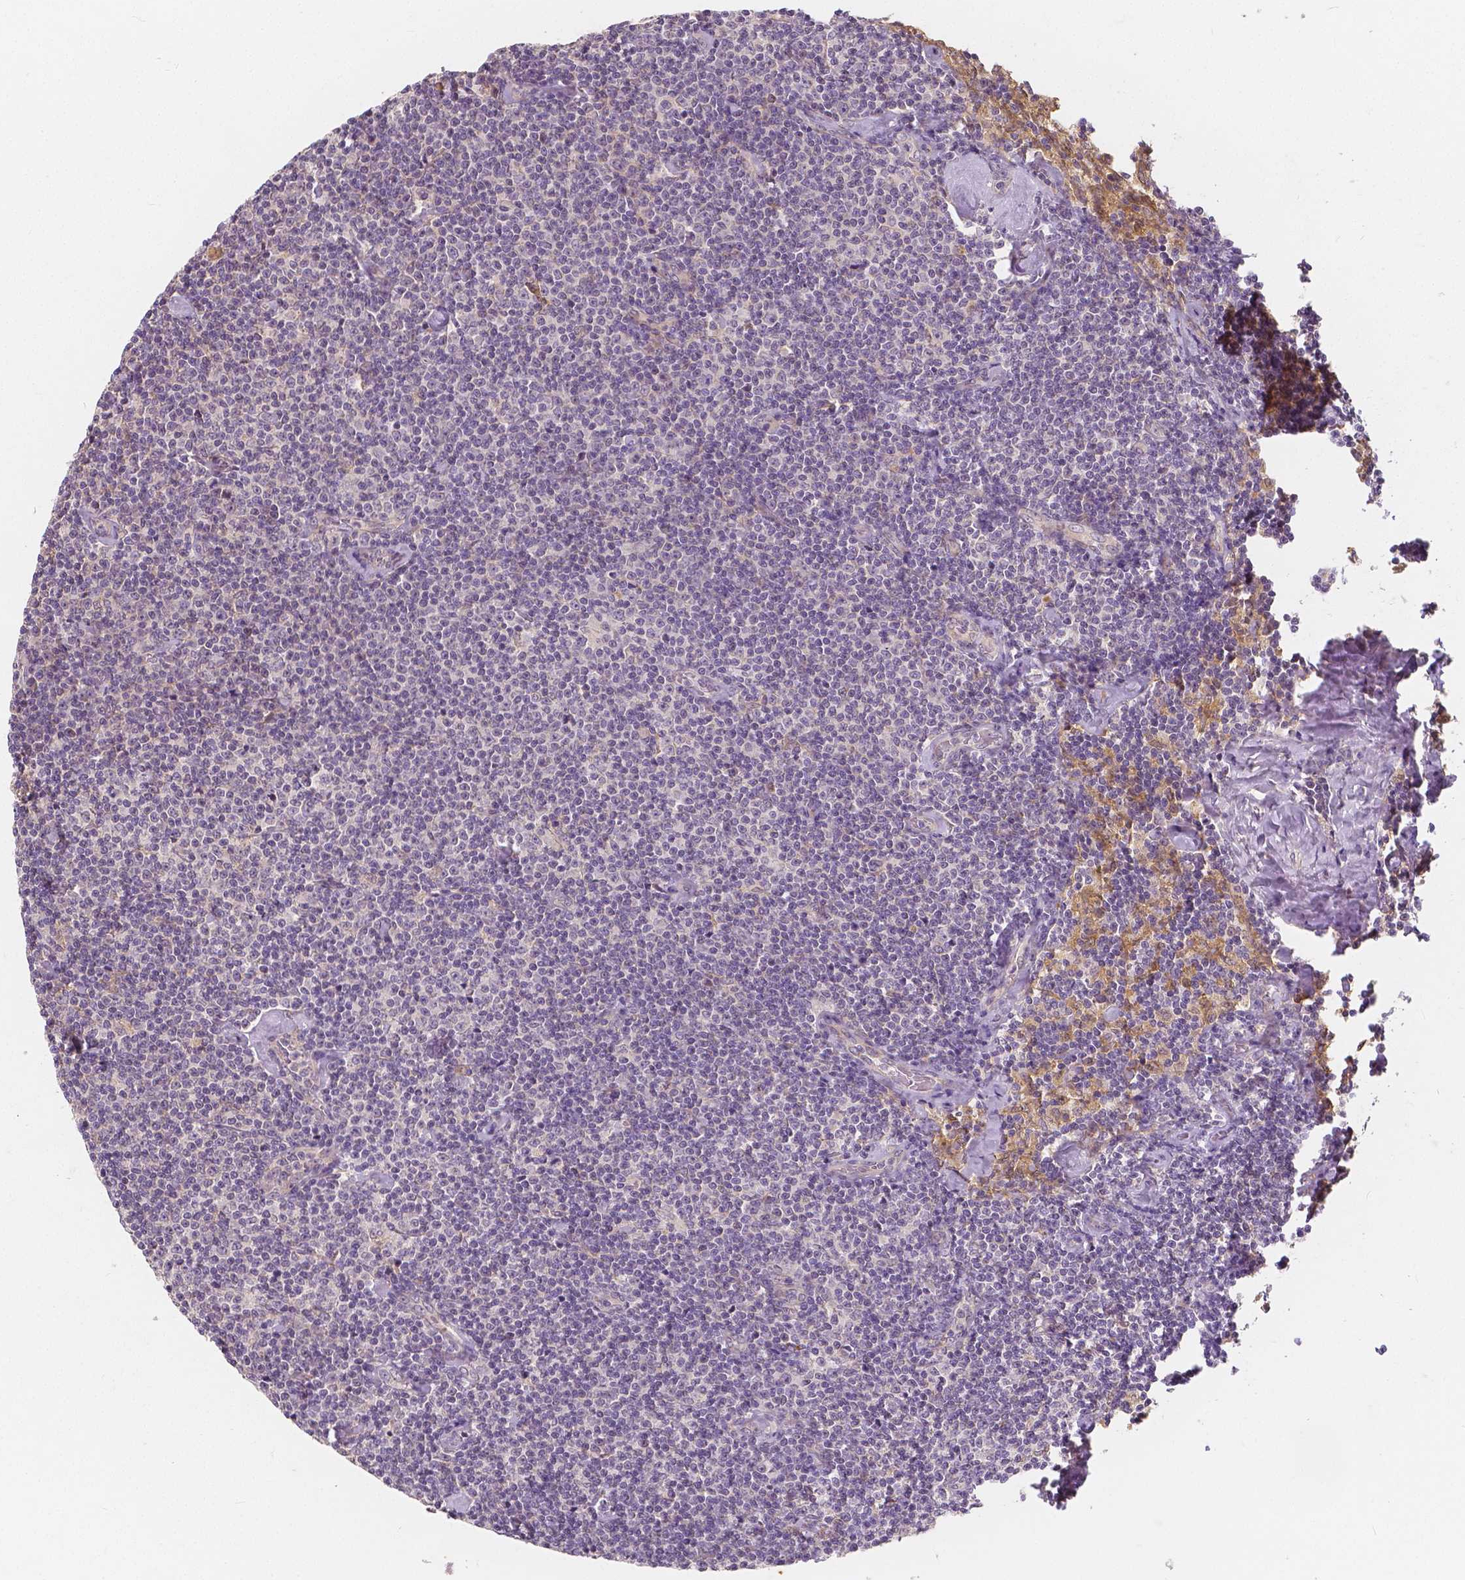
{"staining": {"intensity": "negative", "quantity": "none", "location": "none"}, "tissue": "lymphoma", "cell_type": "Tumor cells", "image_type": "cancer", "snomed": [{"axis": "morphology", "description": "Malignant lymphoma, non-Hodgkin's type, Low grade"}, {"axis": "topography", "description": "Lymph node"}], "caption": "Malignant lymphoma, non-Hodgkin's type (low-grade) stained for a protein using immunohistochemistry (IHC) shows no positivity tumor cells.", "gene": "SNX12", "patient": {"sex": "male", "age": 81}}